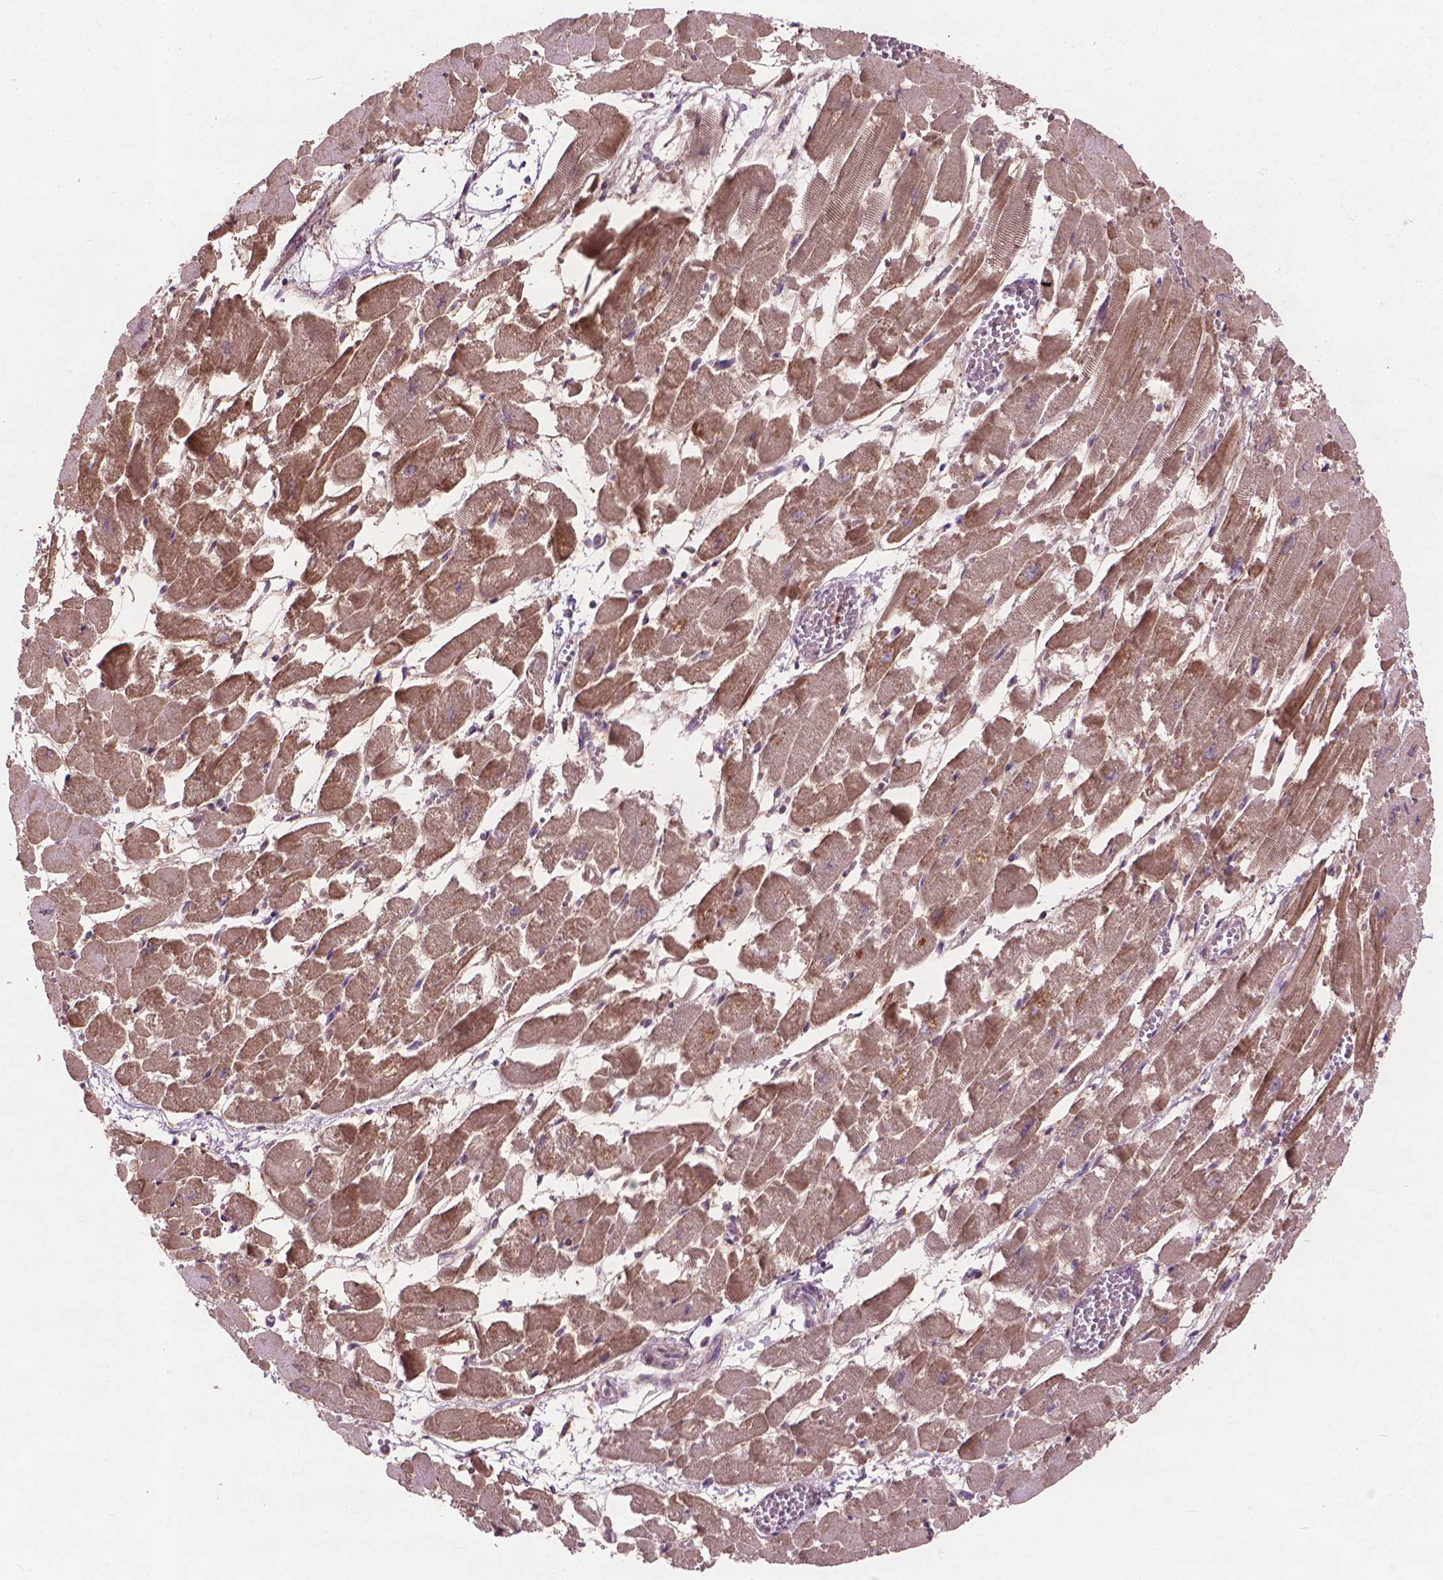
{"staining": {"intensity": "moderate", "quantity": ">75%", "location": "cytoplasmic/membranous"}, "tissue": "heart muscle", "cell_type": "Cardiomyocytes", "image_type": "normal", "snomed": [{"axis": "morphology", "description": "Normal tissue, NOS"}, {"axis": "topography", "description": "Heart"}], "caption": "DAB (3,3'-diaminobenzidine) immunohistochemical staining of normal heart muscle displays moderate cytoplasmic/membranous protein staining in about >75% of cardiomyocytes.", "gene": "B3GALNT2", "patient": {"sex": "female", "age": 52}}